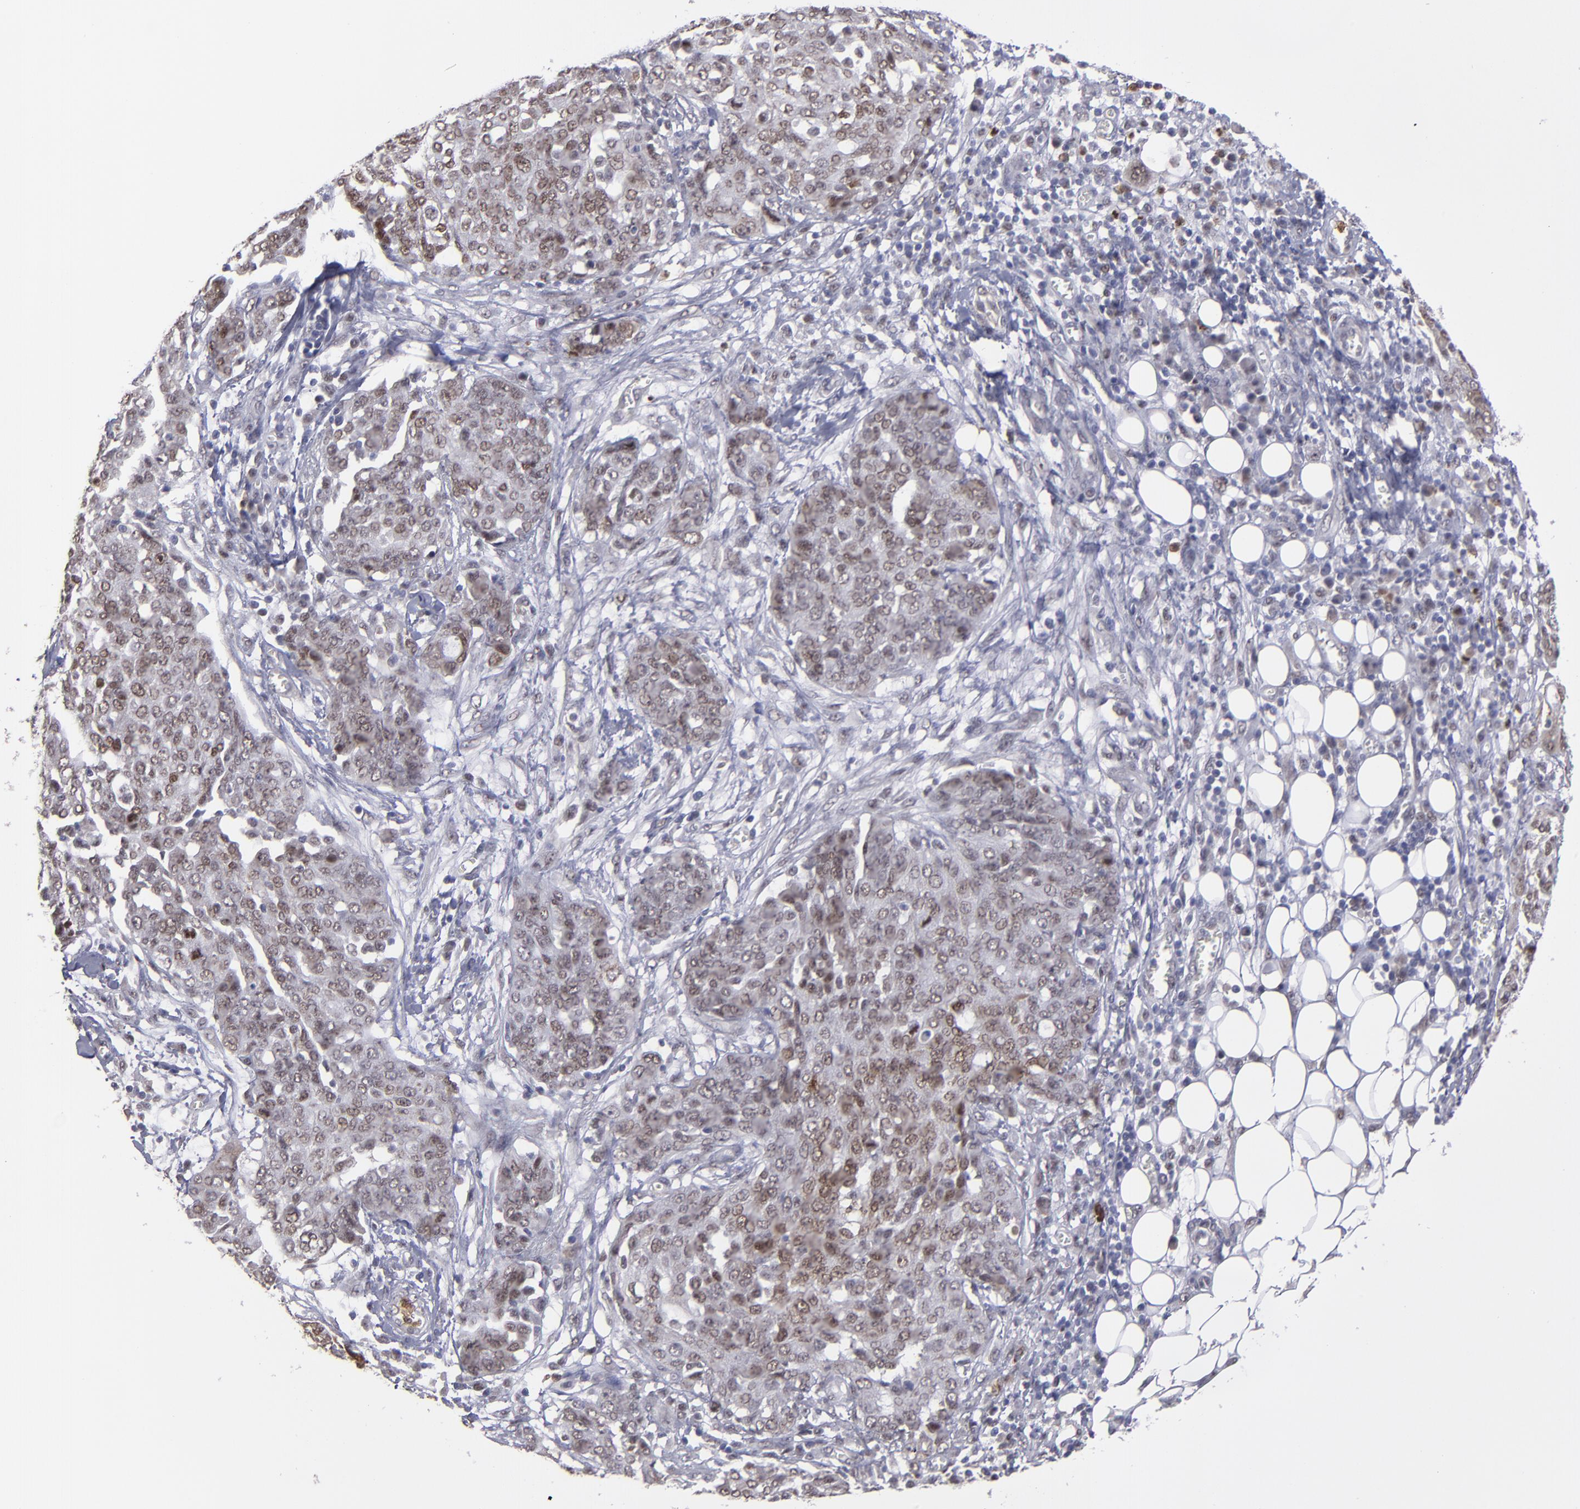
{"staining": {"intensity": "weak", "quantity": ">75%", "location": "nuclear"}, "tissue": "ovarian cancer", "cell_type": "Tumor cells", "image_type": "cancer", "snomed": [{"axis": "morphology", "description": "Cystadenocarcinoma, serous, NOS"}, {"axis": "topography", "description": "Soft tissue"}, {"axis": "topography", "description": "Ovary"}], "caption": "Protein staining by immunohistochemistry reveals weak nuclear positivity in about >75% of tumor cells in ovarian serous cystadenocarcinoma. (DAB IHC, brown staining for protein, blue staining for nuclei).", "gene": "RREB1", "patient": {"sex": "female", "age": 57}}